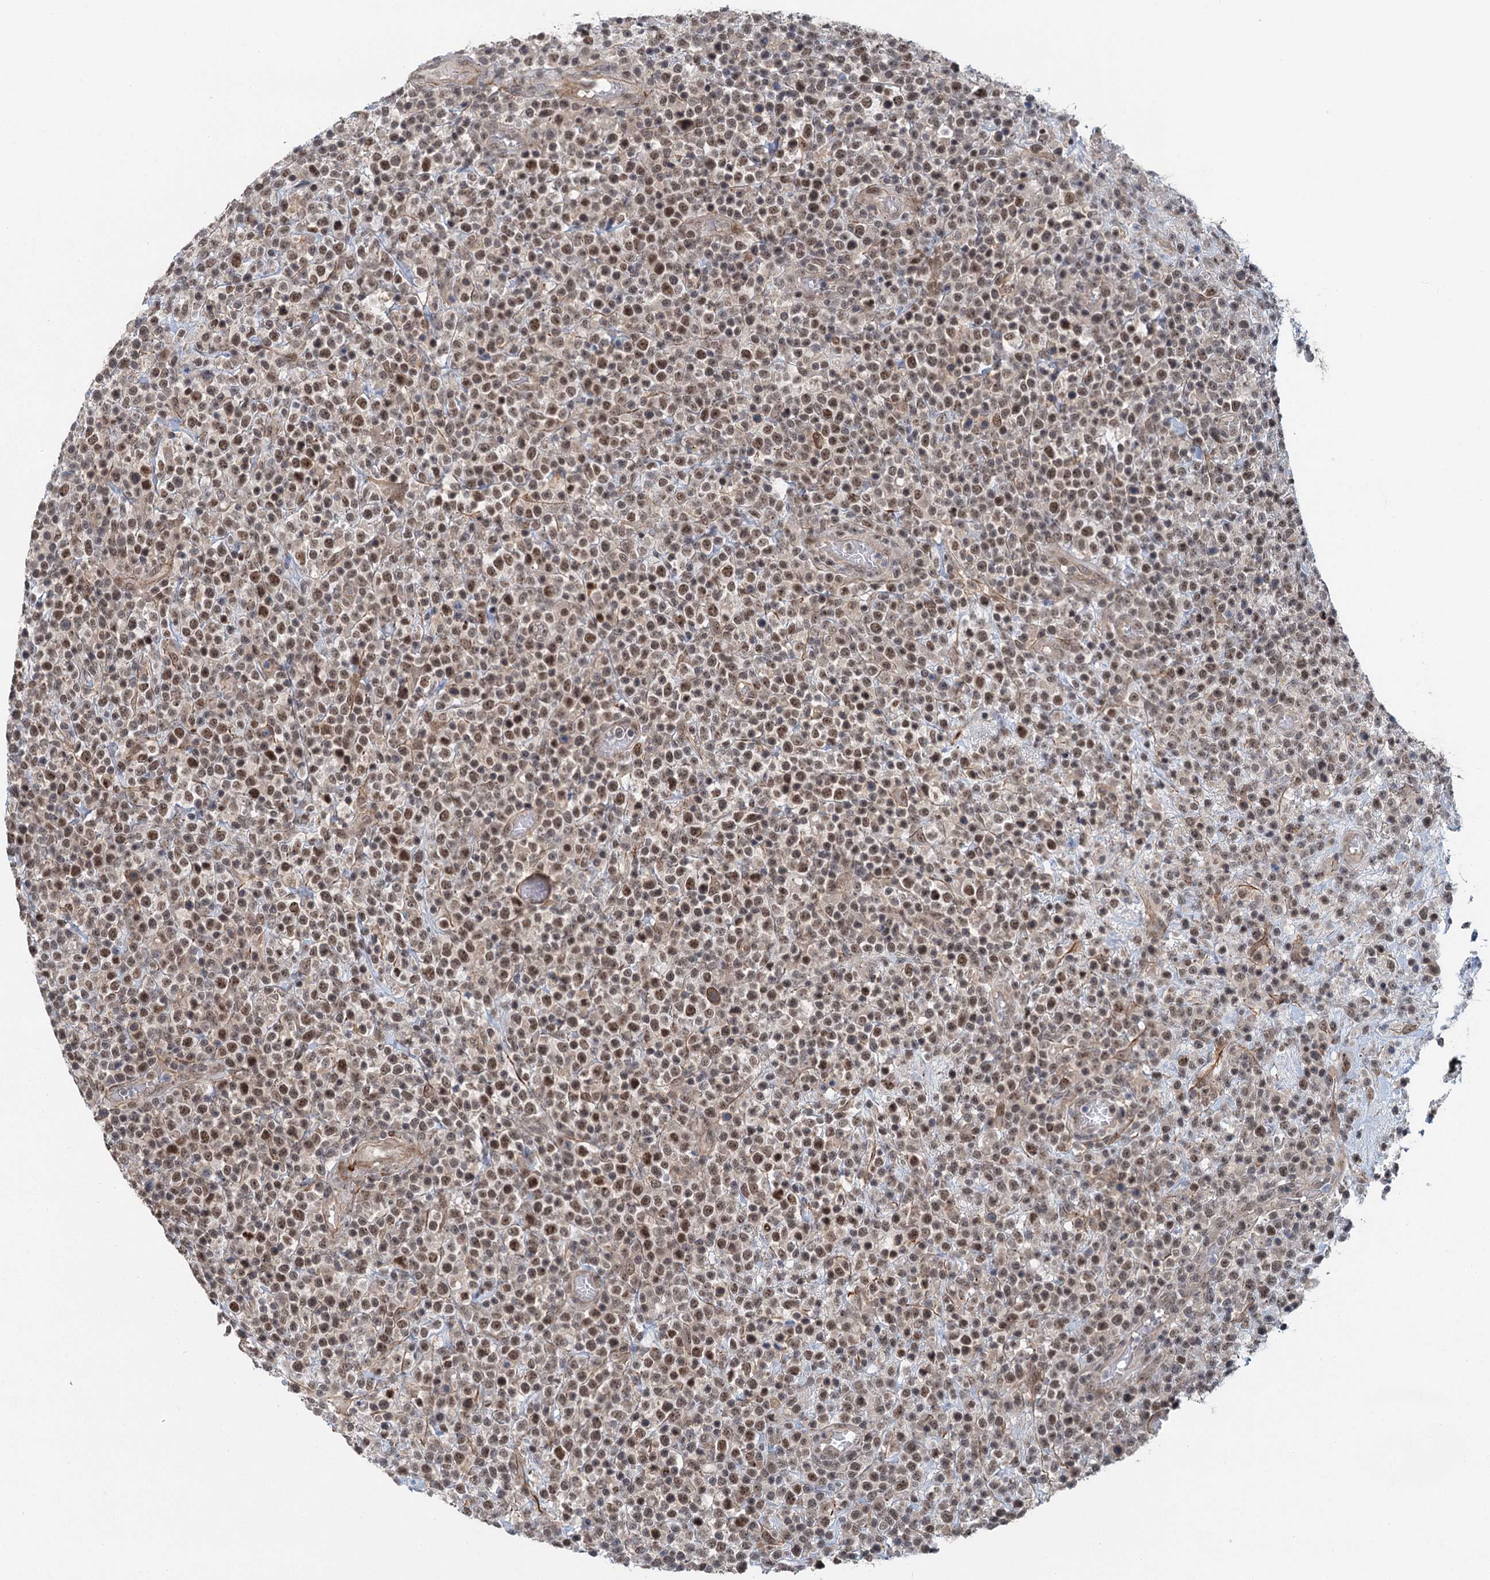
{"staining": {"intensity": "moderate", "quantity": ">75%", "location": "nuclear"}, "tissue": "lymphoma", "cell_type": "Tumor cells", "image_type": "cancer", "snomed": [{"axis": "morphology", "description": "Malignant lymphoma, non-Hodgkin's type, High grade"}, {"axis": "topography", "description": "Colon"}], "caption": "Lymphoma was stained to show a protein in brown. There is medium levels of moderate nuclear positivity in approximately >75% of tumor cells.", "gene": "TAS2R42", "patient": {"sex": "female", "age": 53}}